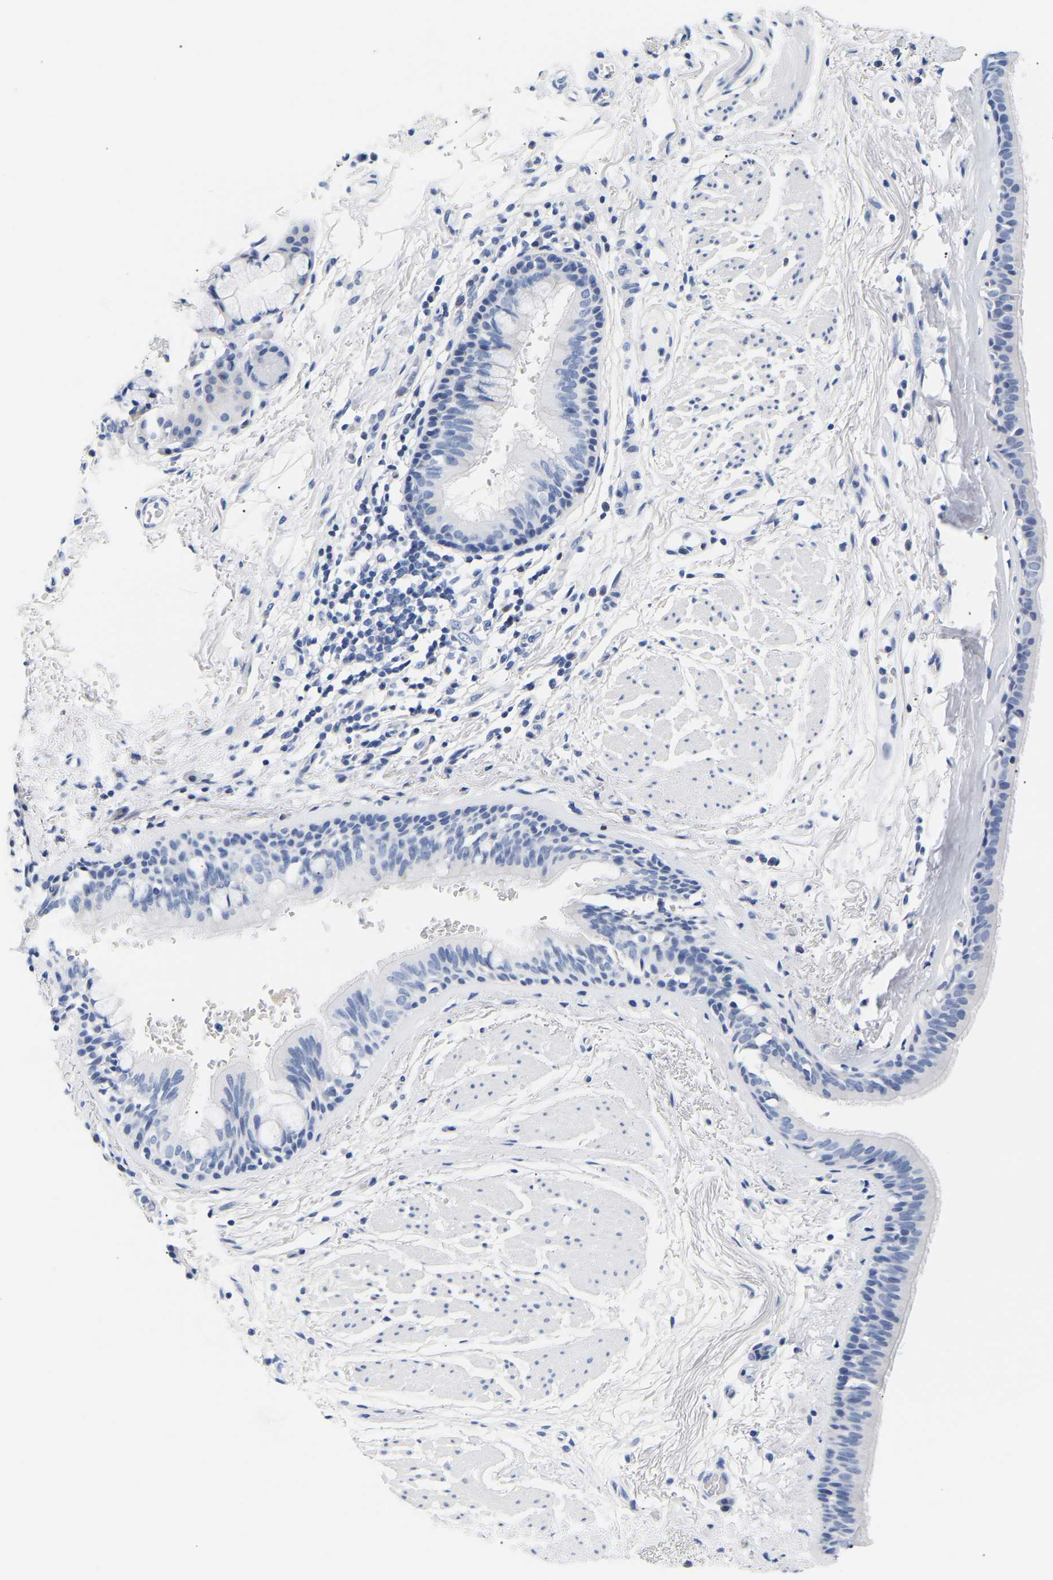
{"staining": {"intensity": "negative", "quantity": "none", "location": "none"}, "tissue": "bronchus", "cell_type": "Respiratory epithelial cells", "image_type": "normal", "snomed": [{"axis": "morphology", "description": "Normal tissue, NOS"}, {"axis": "topography", "description": "Cartilage tissue"}], "caption": "IHC photomicrograph of normal bronchus: bronchus stained with DAB shows no significant protein positivity in respiratory epithelial cells. (Brightfield microscopy of DAB (3,3'-diaminobenzidine) immunohistochemistry (IHC) at high magnification).", "gene": "SPINK2", "patient": {"sex": "female", "age": 63}}